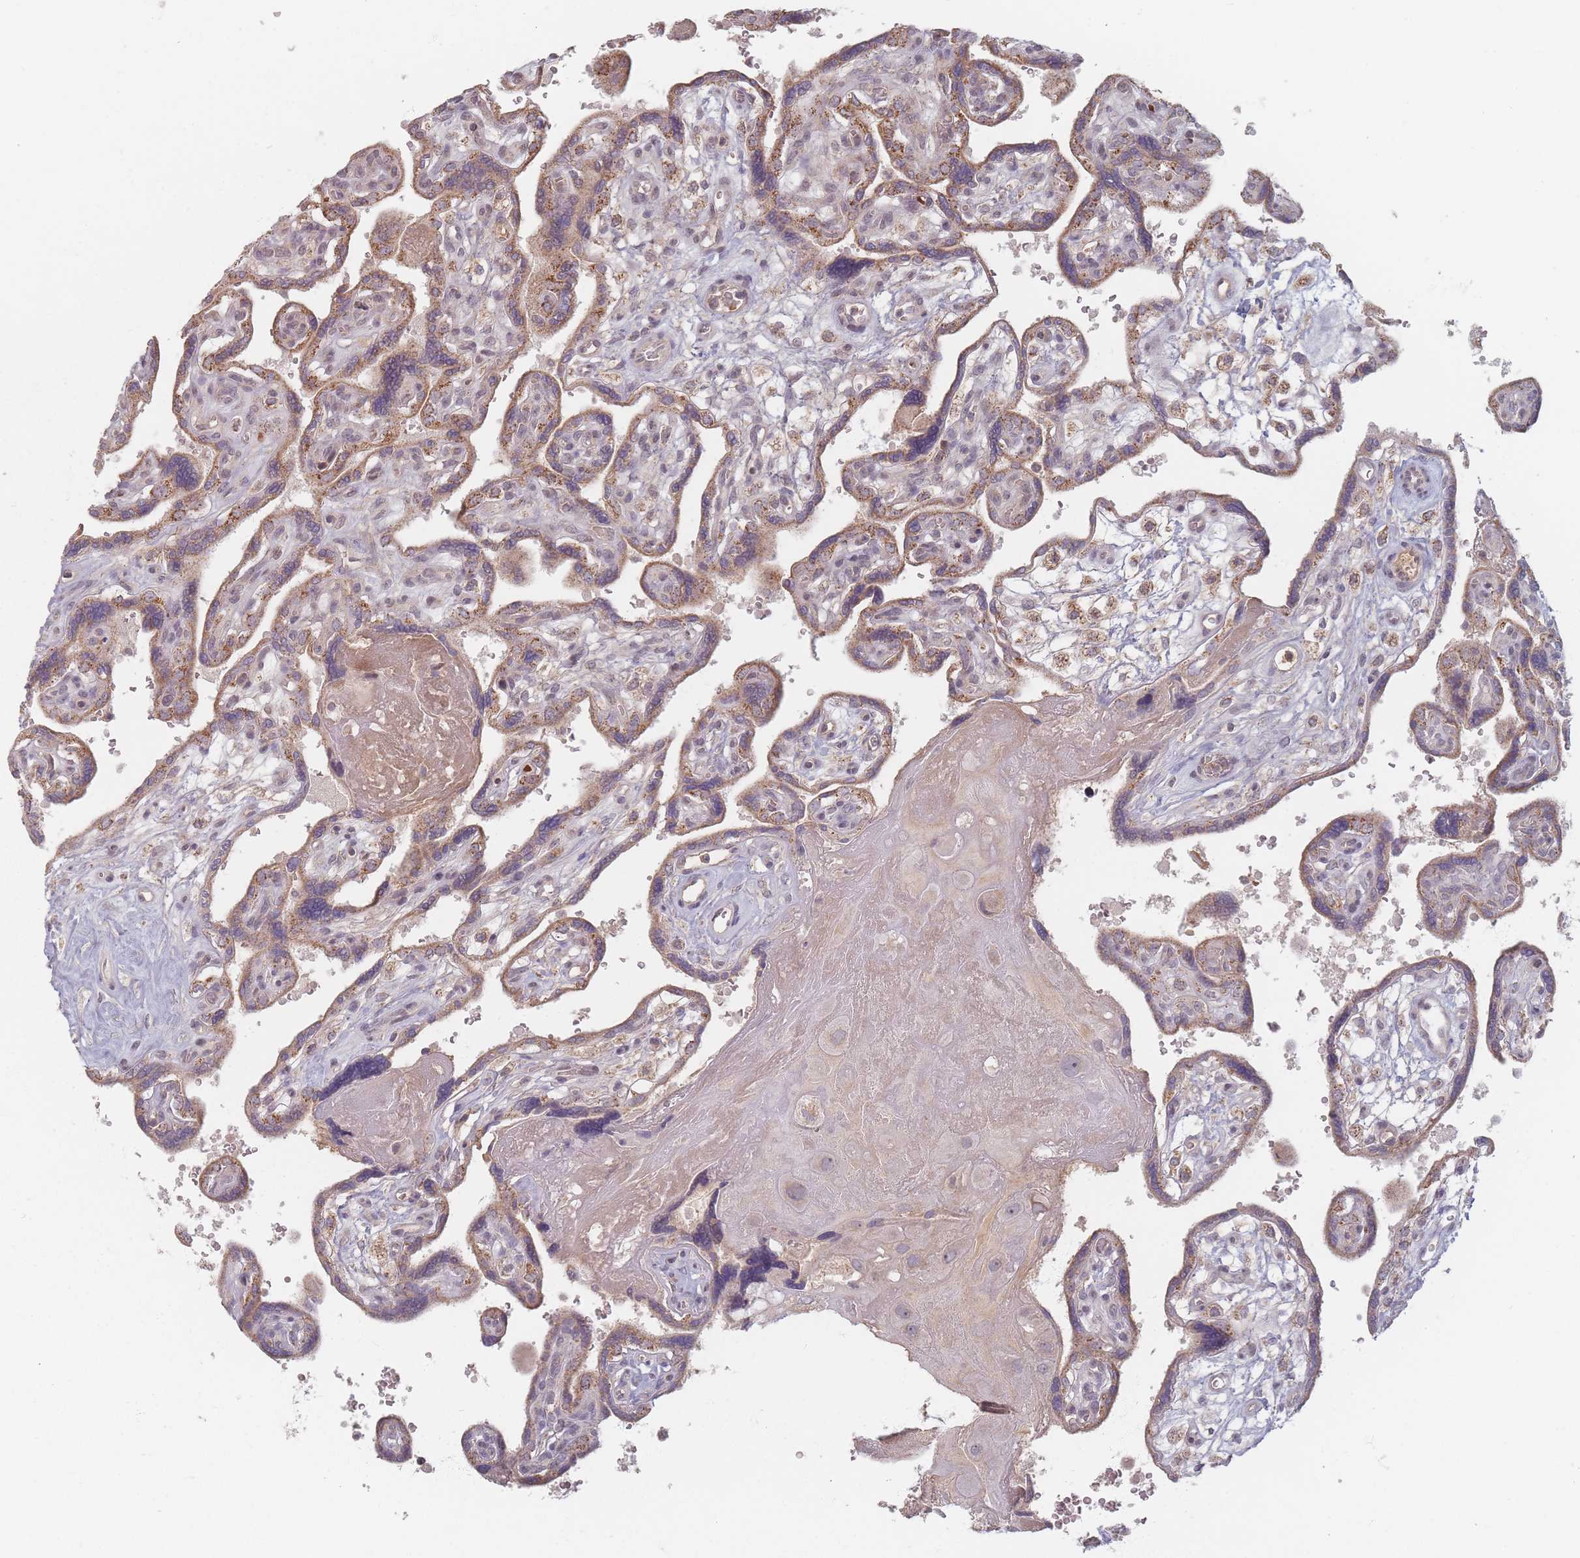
{"staining": {"intensity": "negative", "quantity": "none", "location": "none"}, "tissue": "placenta", "cell_type": "Decidual cells", "image_type": "normal", "snomed": [{"axis": "morphology", "description": "Normal tissue, NOS"}, {"axis": "topography", "description": "Placenta"}], "caption": "Decidual cells show no significant positivity in normal placenta. The staining was performed using DAB (3,3'-diaminobenzidine) to visualize the protein expression in brown, while the nuclei were stained in blue with hematoxylin (Magnification: 20x).", "gene": "OR2M4", "patient": {"sex": "female", "age": 39}}